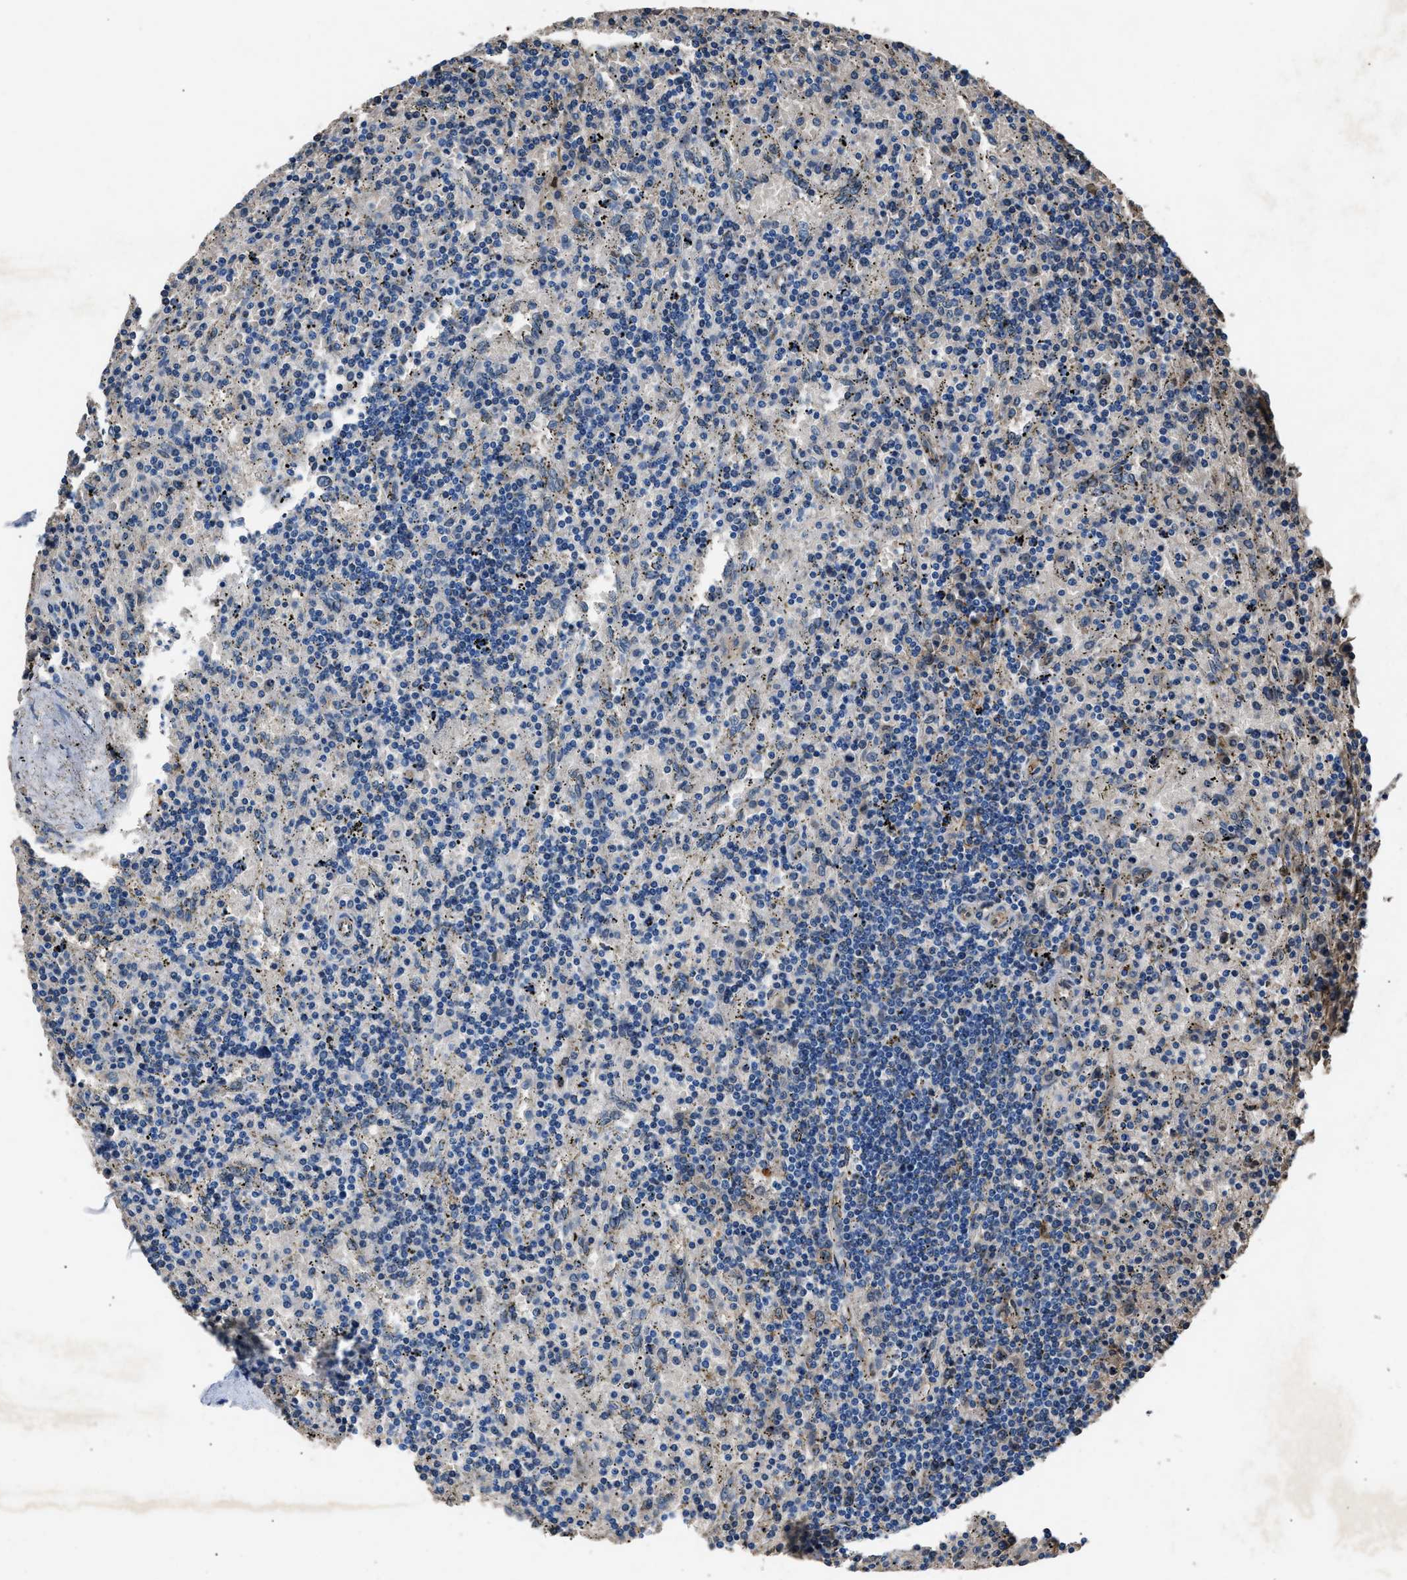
{"staining": {"intensity": "negative", "quantity": "none", "location": "none"}, "tissue": "lymphoma", "cell_type": "Tumor cells", "image_type": "cancer", "snomed": [{"axis": "morphology", "description": "Malignant lymphoma, non-Hodgkin's type, Low grade"}, {"axis": "topography", "description": "Spleen"}], "caption": "The photomicrograph reveals no staining of tumor cells in malignant lymphoma, non-Hodgkin's type (low-grade). Brightfield microscopy of immunohistochemistry stained with DAB (3,3'-diaminobenzidine) (brown) and hematoxylin (blue), captured at high magnification.", "gene": "PPA1", "patient": {"sex": "male", "age": 76}}